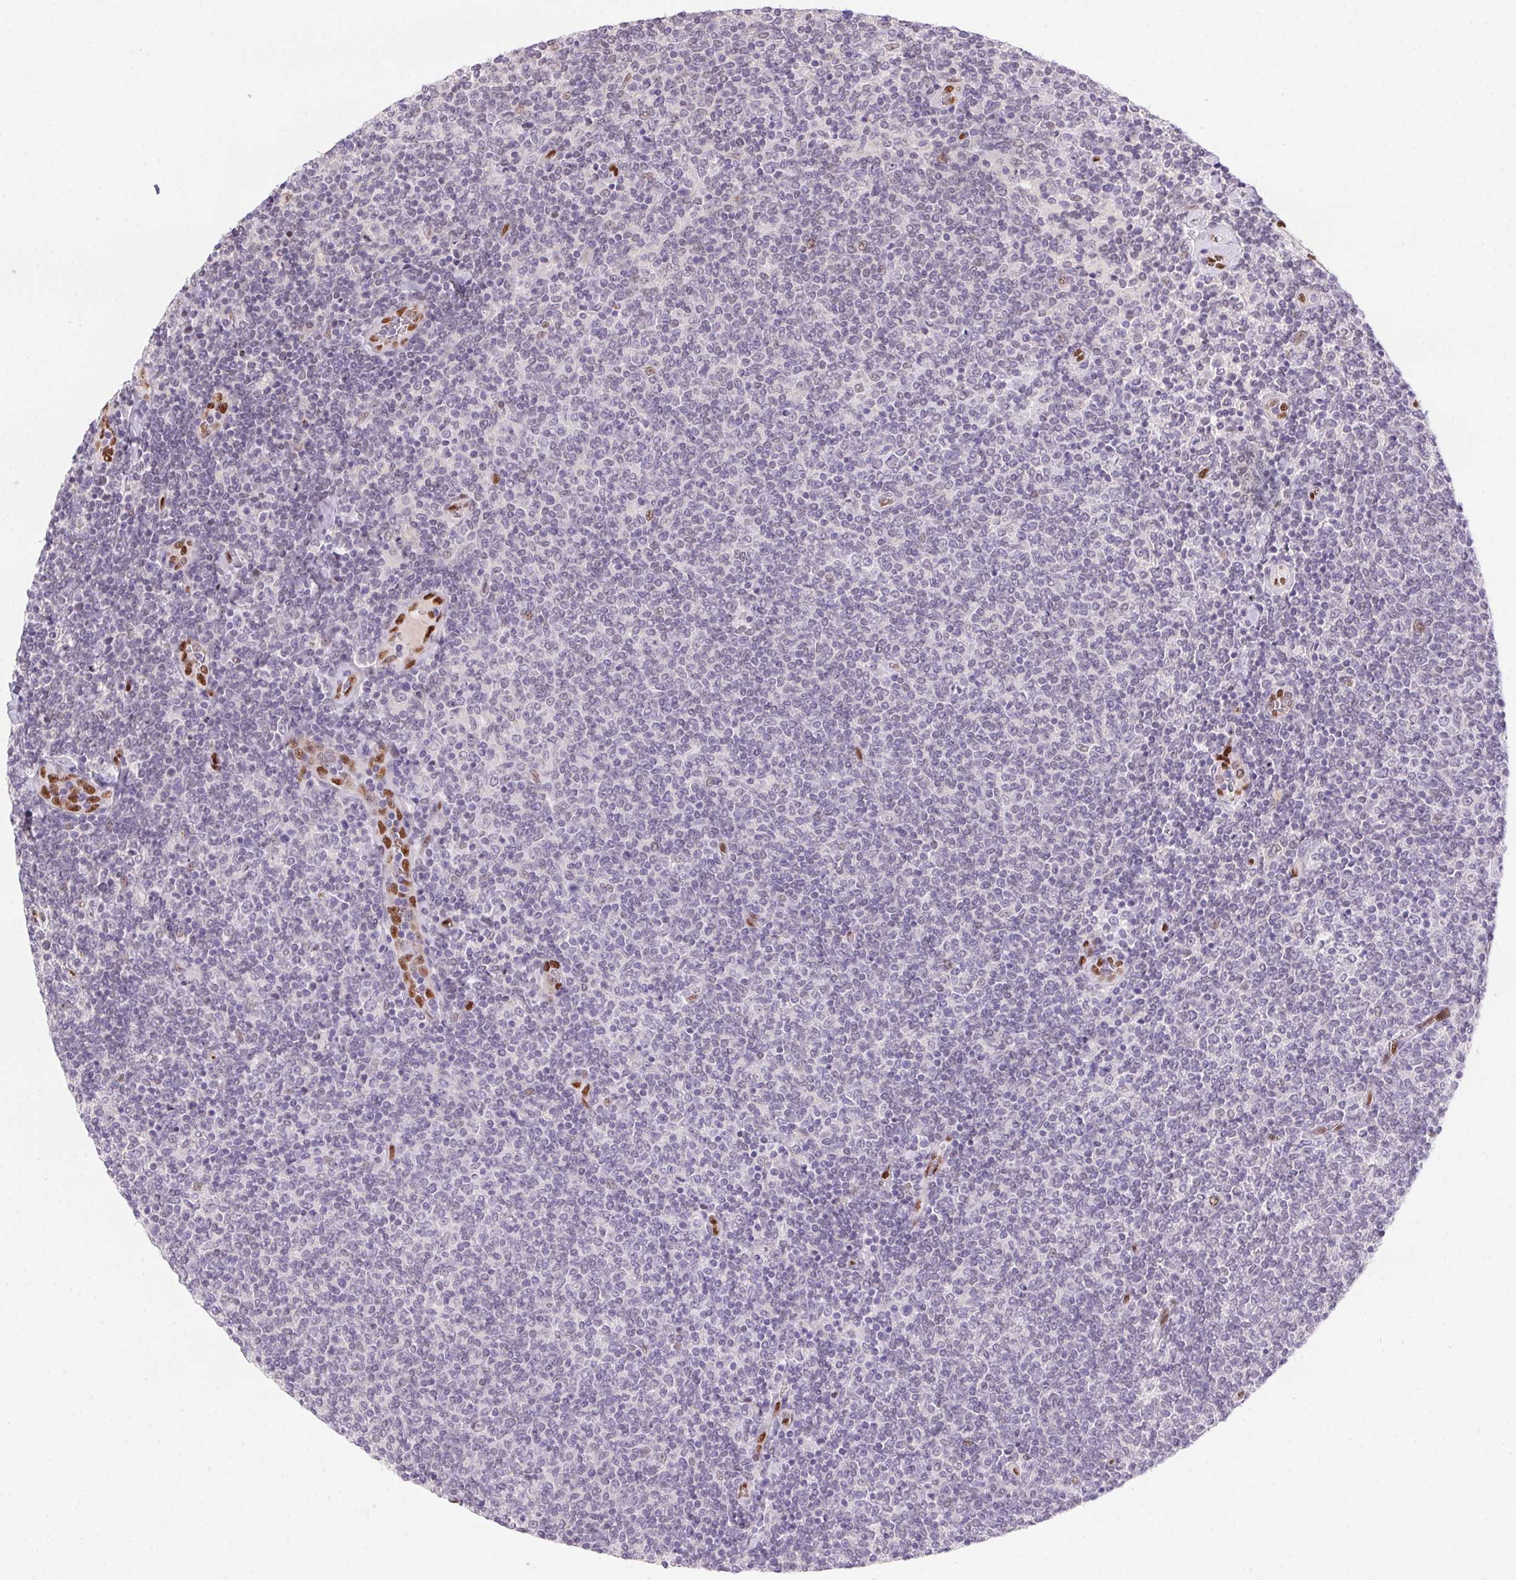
{"staining": {"intensity": "negative", "quantity": "none", "location": "none"}, "tissue": "lymphoma", "cell_type": "Tumor cells", "image_type": "cancer", "snomed": [{"axis": "morphology", "description": "Malignant lymphoma, non-Hodgkin's type, Low grade"}, {"axis": "topography", "description": "Lymph node"}], "caption": "Immunohistochemistry photomicrograph of neoplastic tissue: human low-grade malignant lymphoma, non-Hodgkin's type stained with DAB (3,3'-diaminobenzidine) demonstrates no significant protein positivity in tumor cells.", "gene": "SP9", "patient": {"sex": "male", "age": 52}}